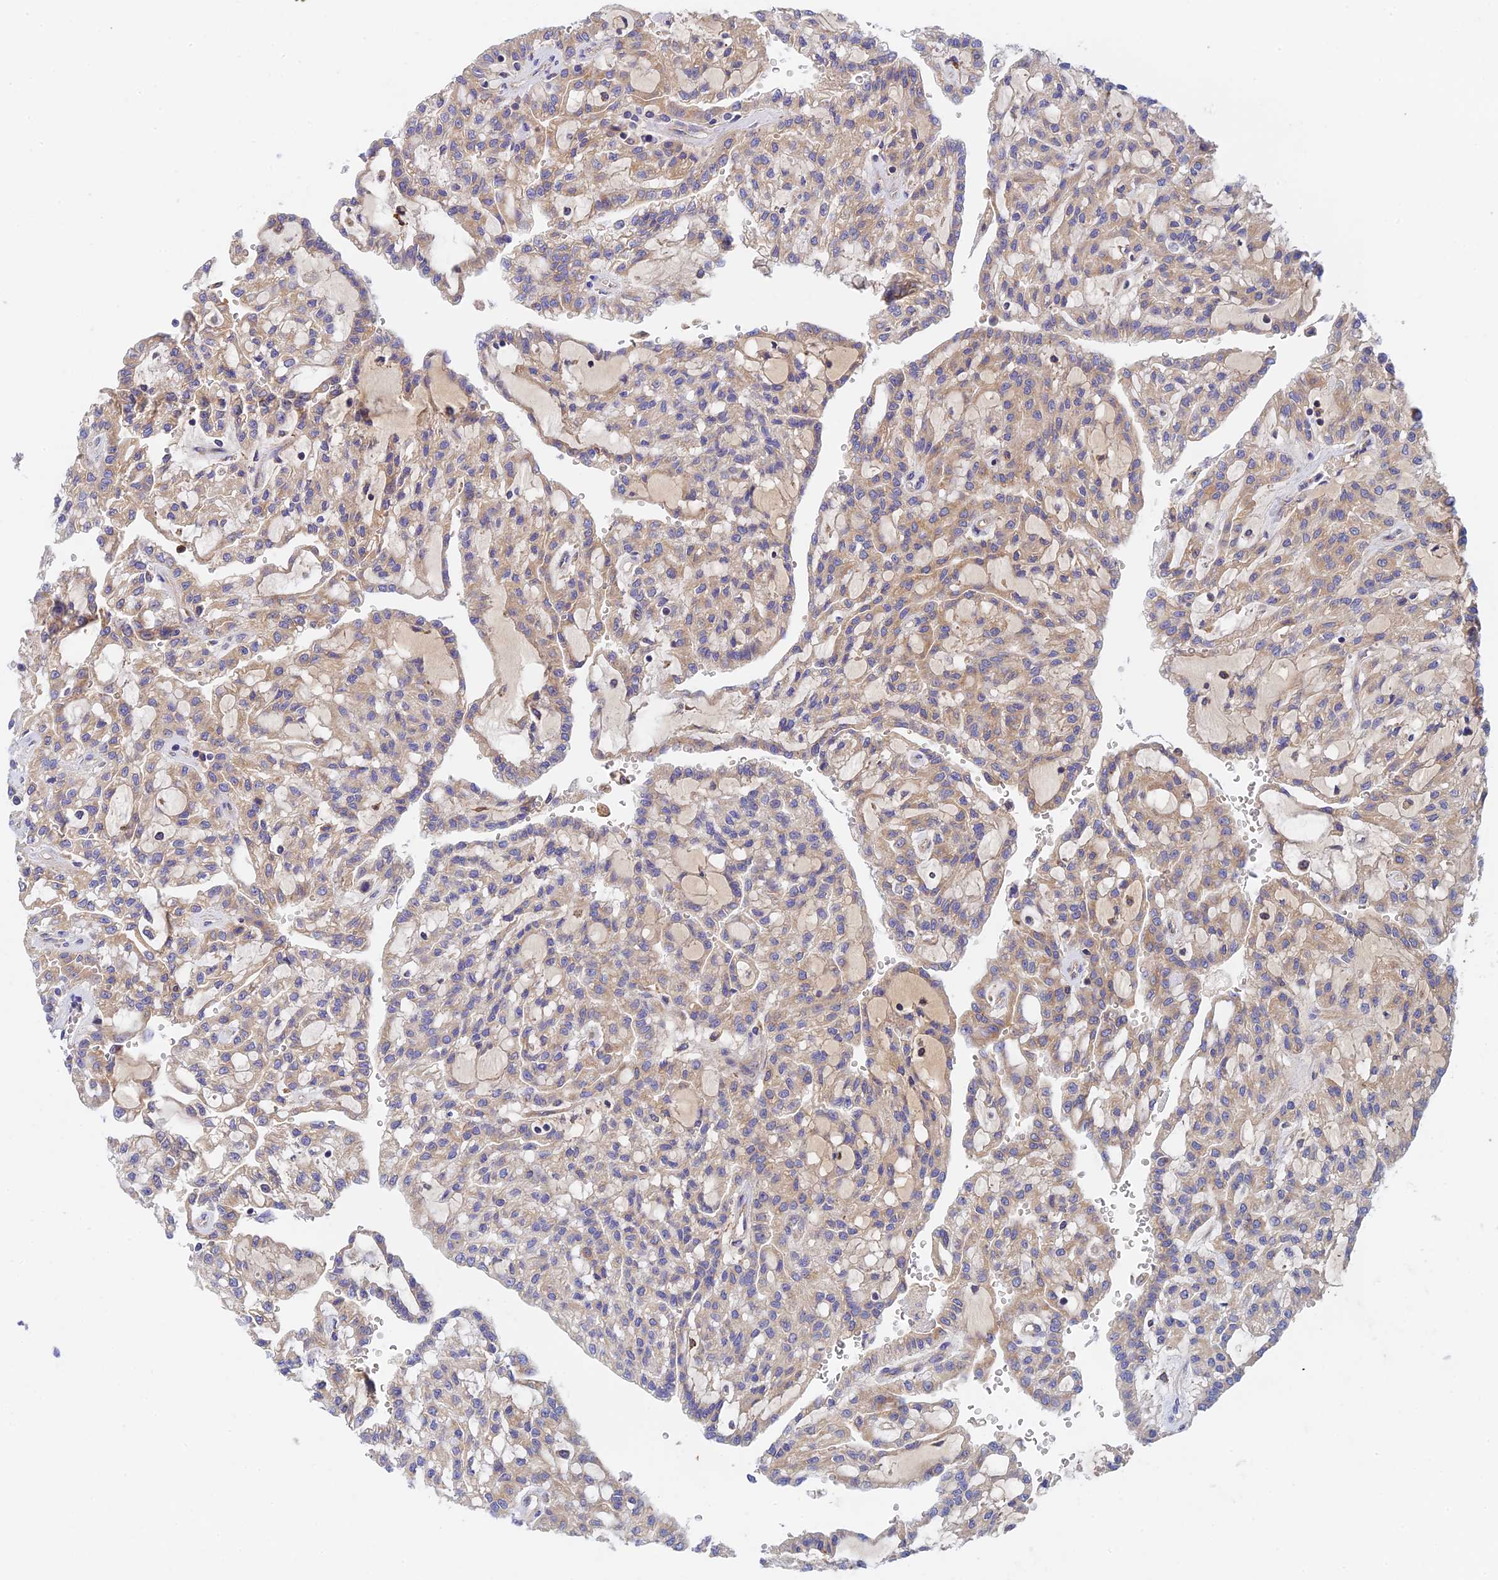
{"staining": {"intensity": "weak", "quantity": ">75%", "location": "cytoplasmic/membranous"}, "tissue": "renal cancer", "cell_type": "Tumor cells", "image_type": "cancer", "snomed": [{"axis": "morphology", "description": "Adenocarcinoma, NOS"}, {"axis": "topography", "description": "Kidney"}], "caption": "Human adenocarcinoma (renal) stained for a protein (brown) demonstrates weak cytoplasmic/membranous positive expression in approximately >75% of tumor cells.", "gene": "RANBP6", "patient": {"sex": "male", "age": 63}}